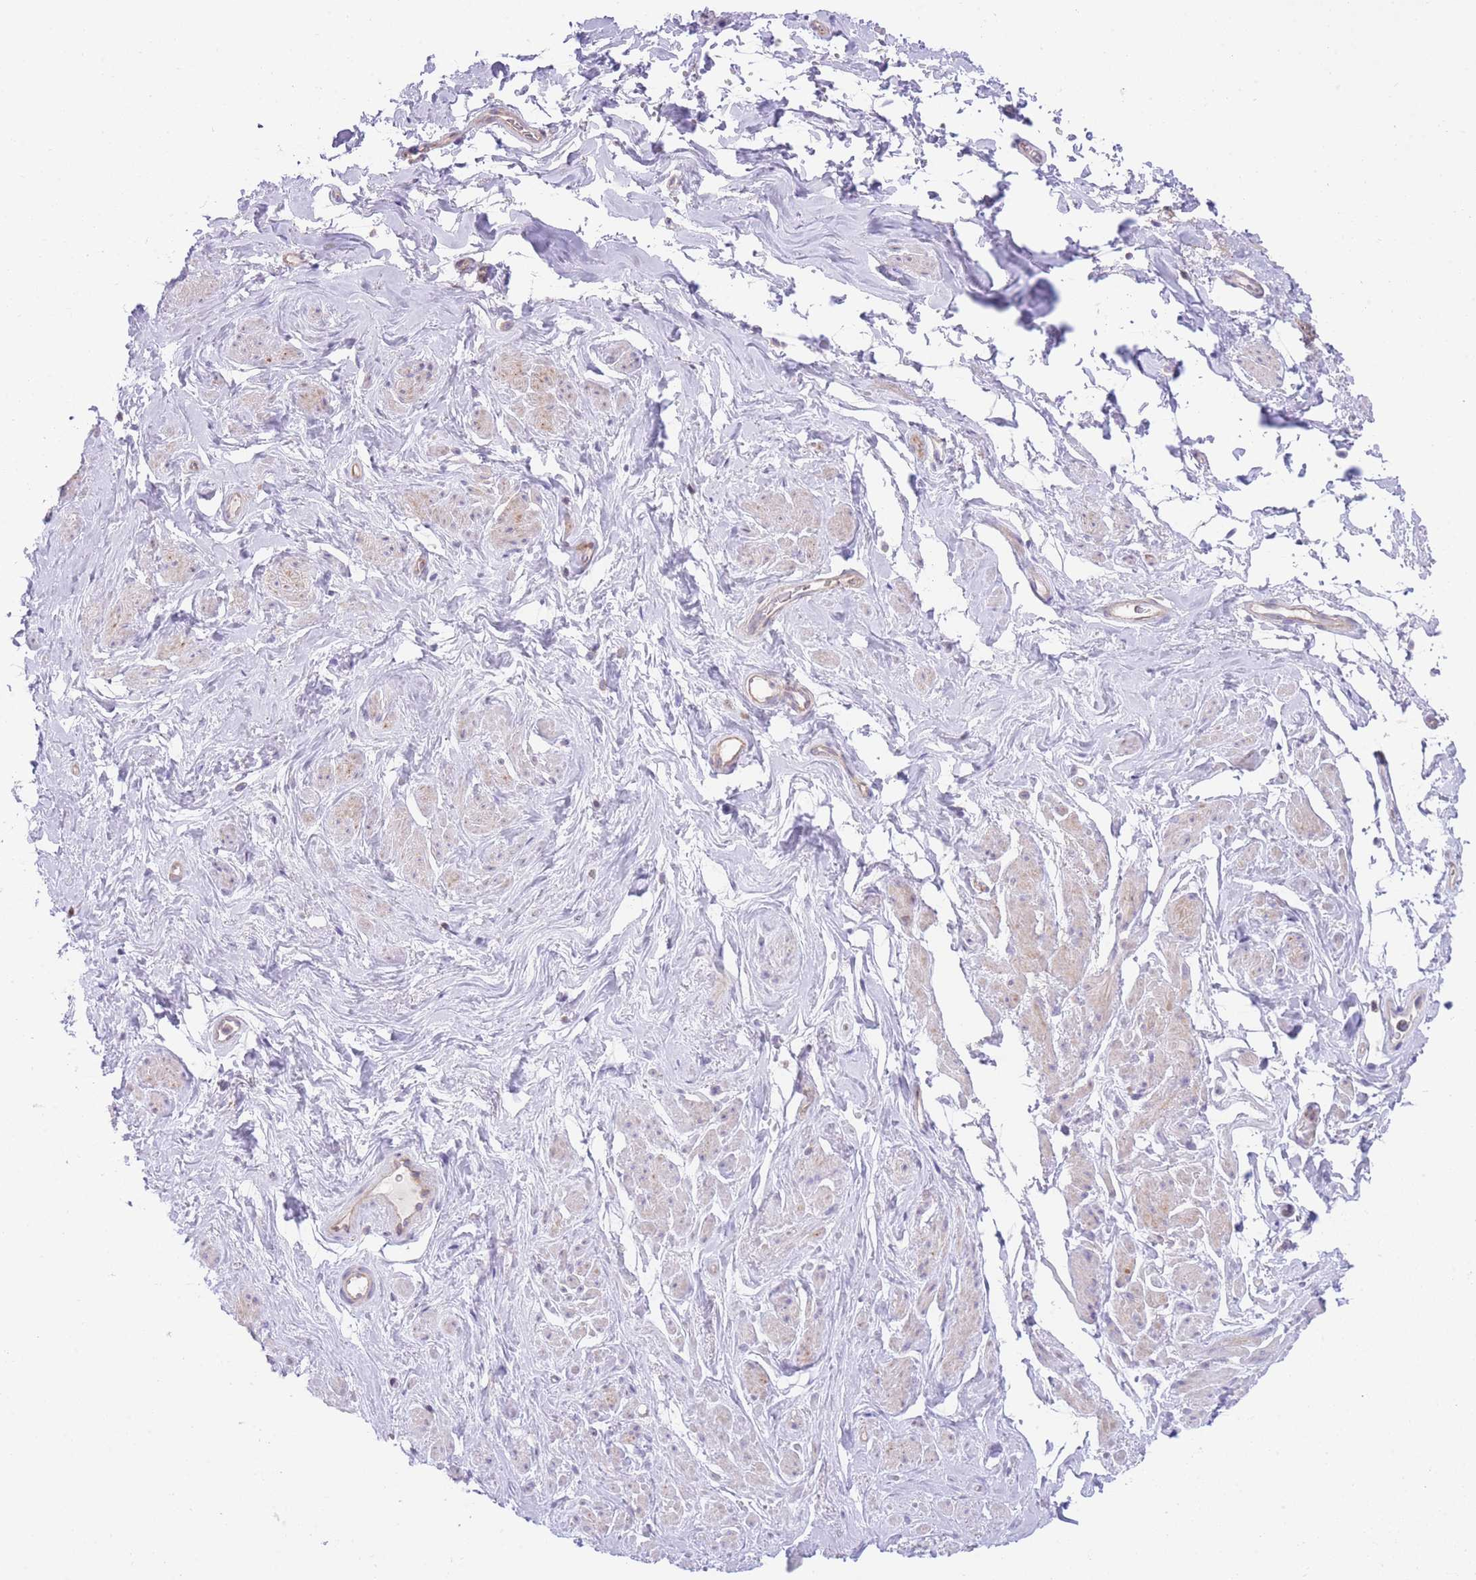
{"staining": {"intensity": "weak", "quantity": "<25%", "location": "cytoplasmic/membranous"}, "tissue": "smooth muscle", "cell_type": "Smooth muscle cells", "image_type": "normal", "snomed": [{"axis": "morphology", "description": "Normal tissue, NOS"}, {"axis": "topography", "description": "Smooth muscle"}, {"axis": "topography", "description": "Peripheral nerve tissue"}], "caption": "Micrograph shows no protein expression in smooth muscle cells of benign smooth muscle. (Immunohistochemistry (ihc), brightfield microscopy, high magnification).", "gene": "BOLA2B", "patient": {"sex": "male", "age": 69}}